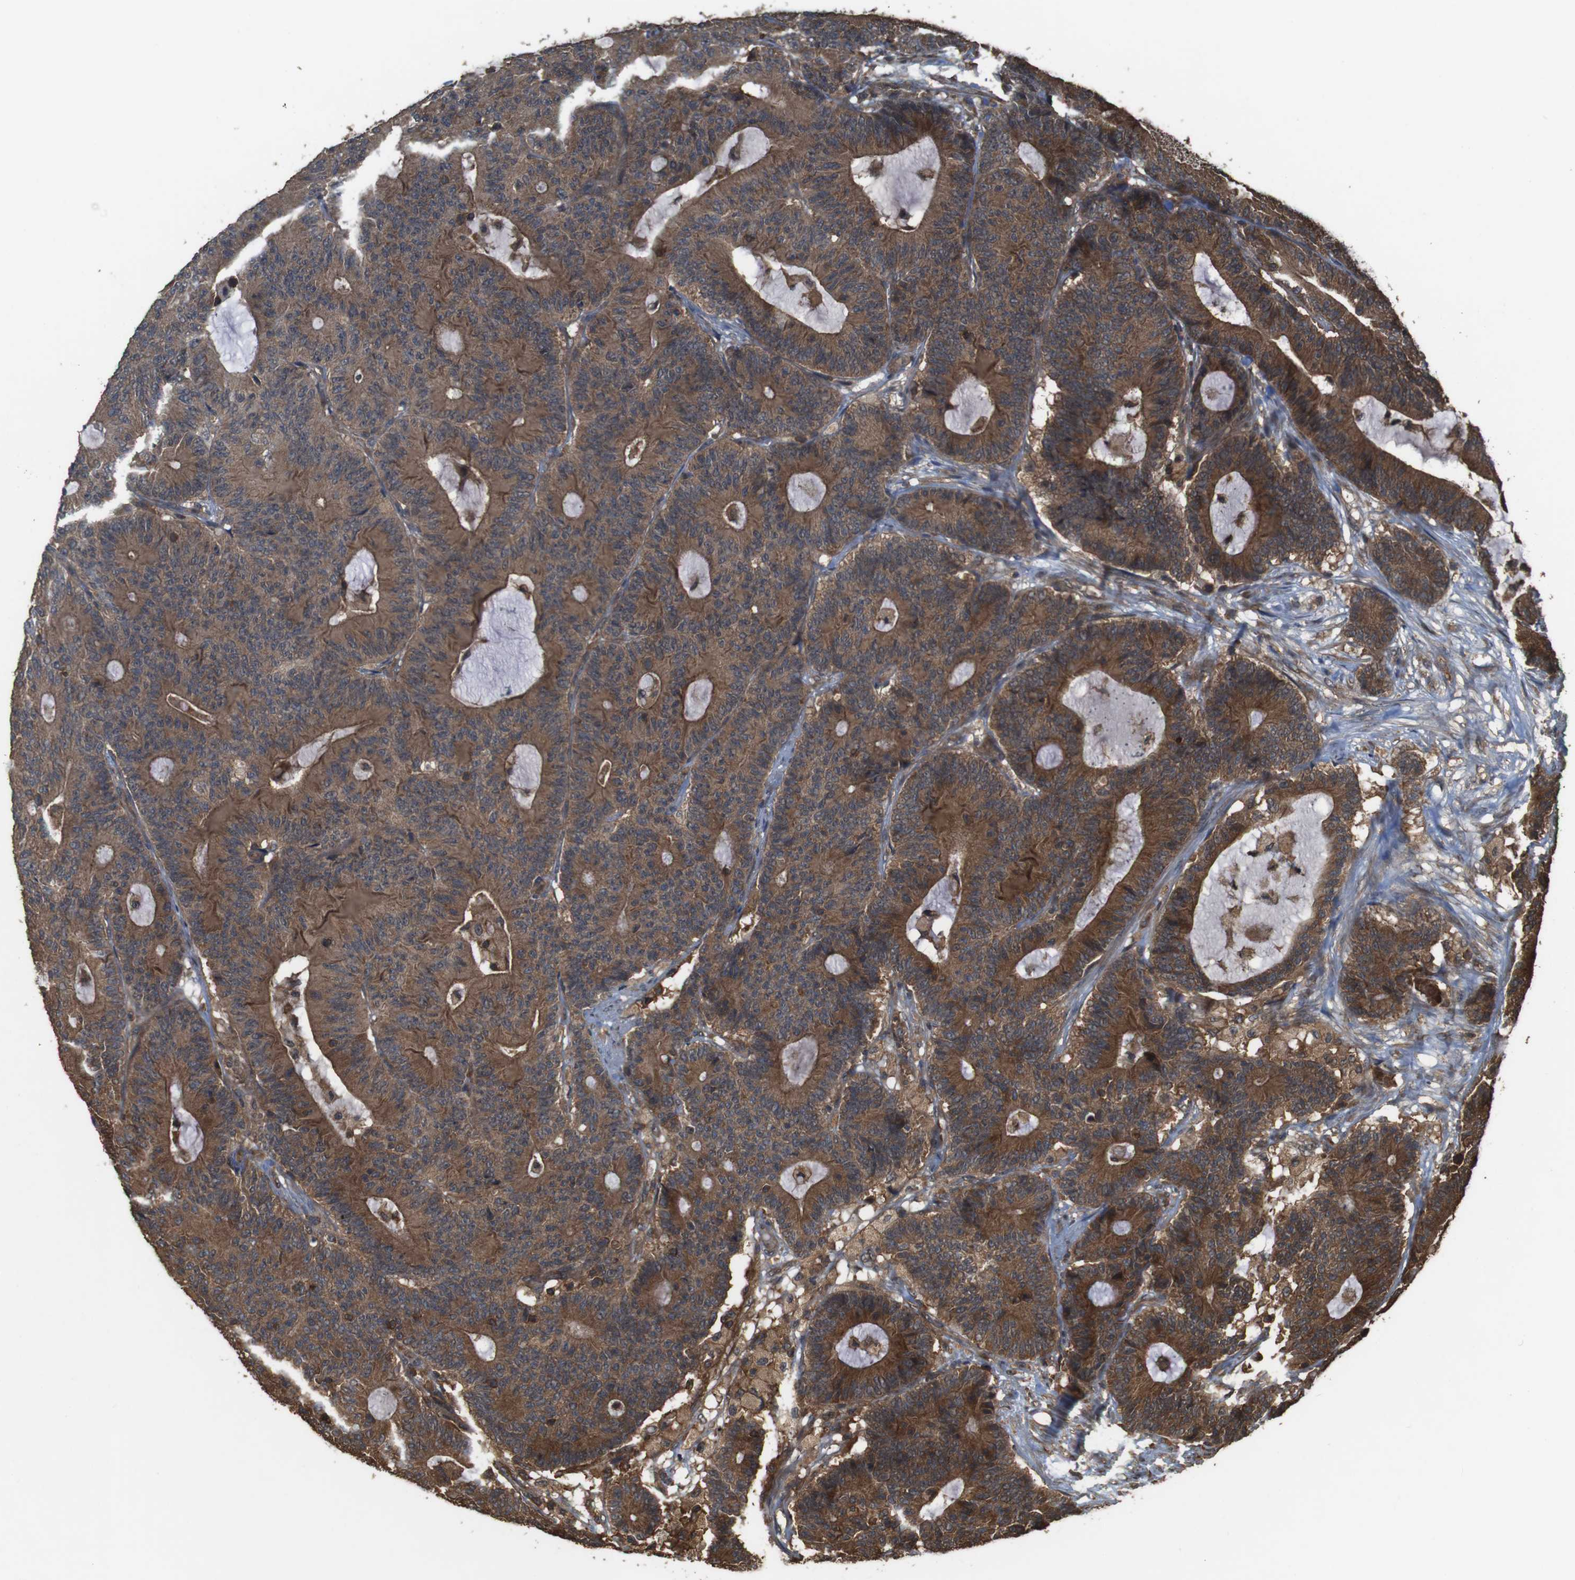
{"staining": {"intensity": "strong", "quantity": ">75%", "location": "cytoplasmic/membranous"}, "tissue": "colorectal cancer", "cell_type": "Tumor cells", "image_type": "cancer", "snomed": [{"axis": "morphology", "description": "Adenocarcinoma, NOS"}, {"axis": "topography", "description": "Colon"}], "caption": "High-magnification brightfield microscopy of colorectal cancer stained with DAB (3,3'-diaminobenzidine) (brown) and counterstained with hematoxylin (blue). tumor cells exhibit strong cytoplasmic/membranous staining is identified in approximately>75% of cells.", "gene": "BAG4", "patient": {"sex": "female", "age": 84}}